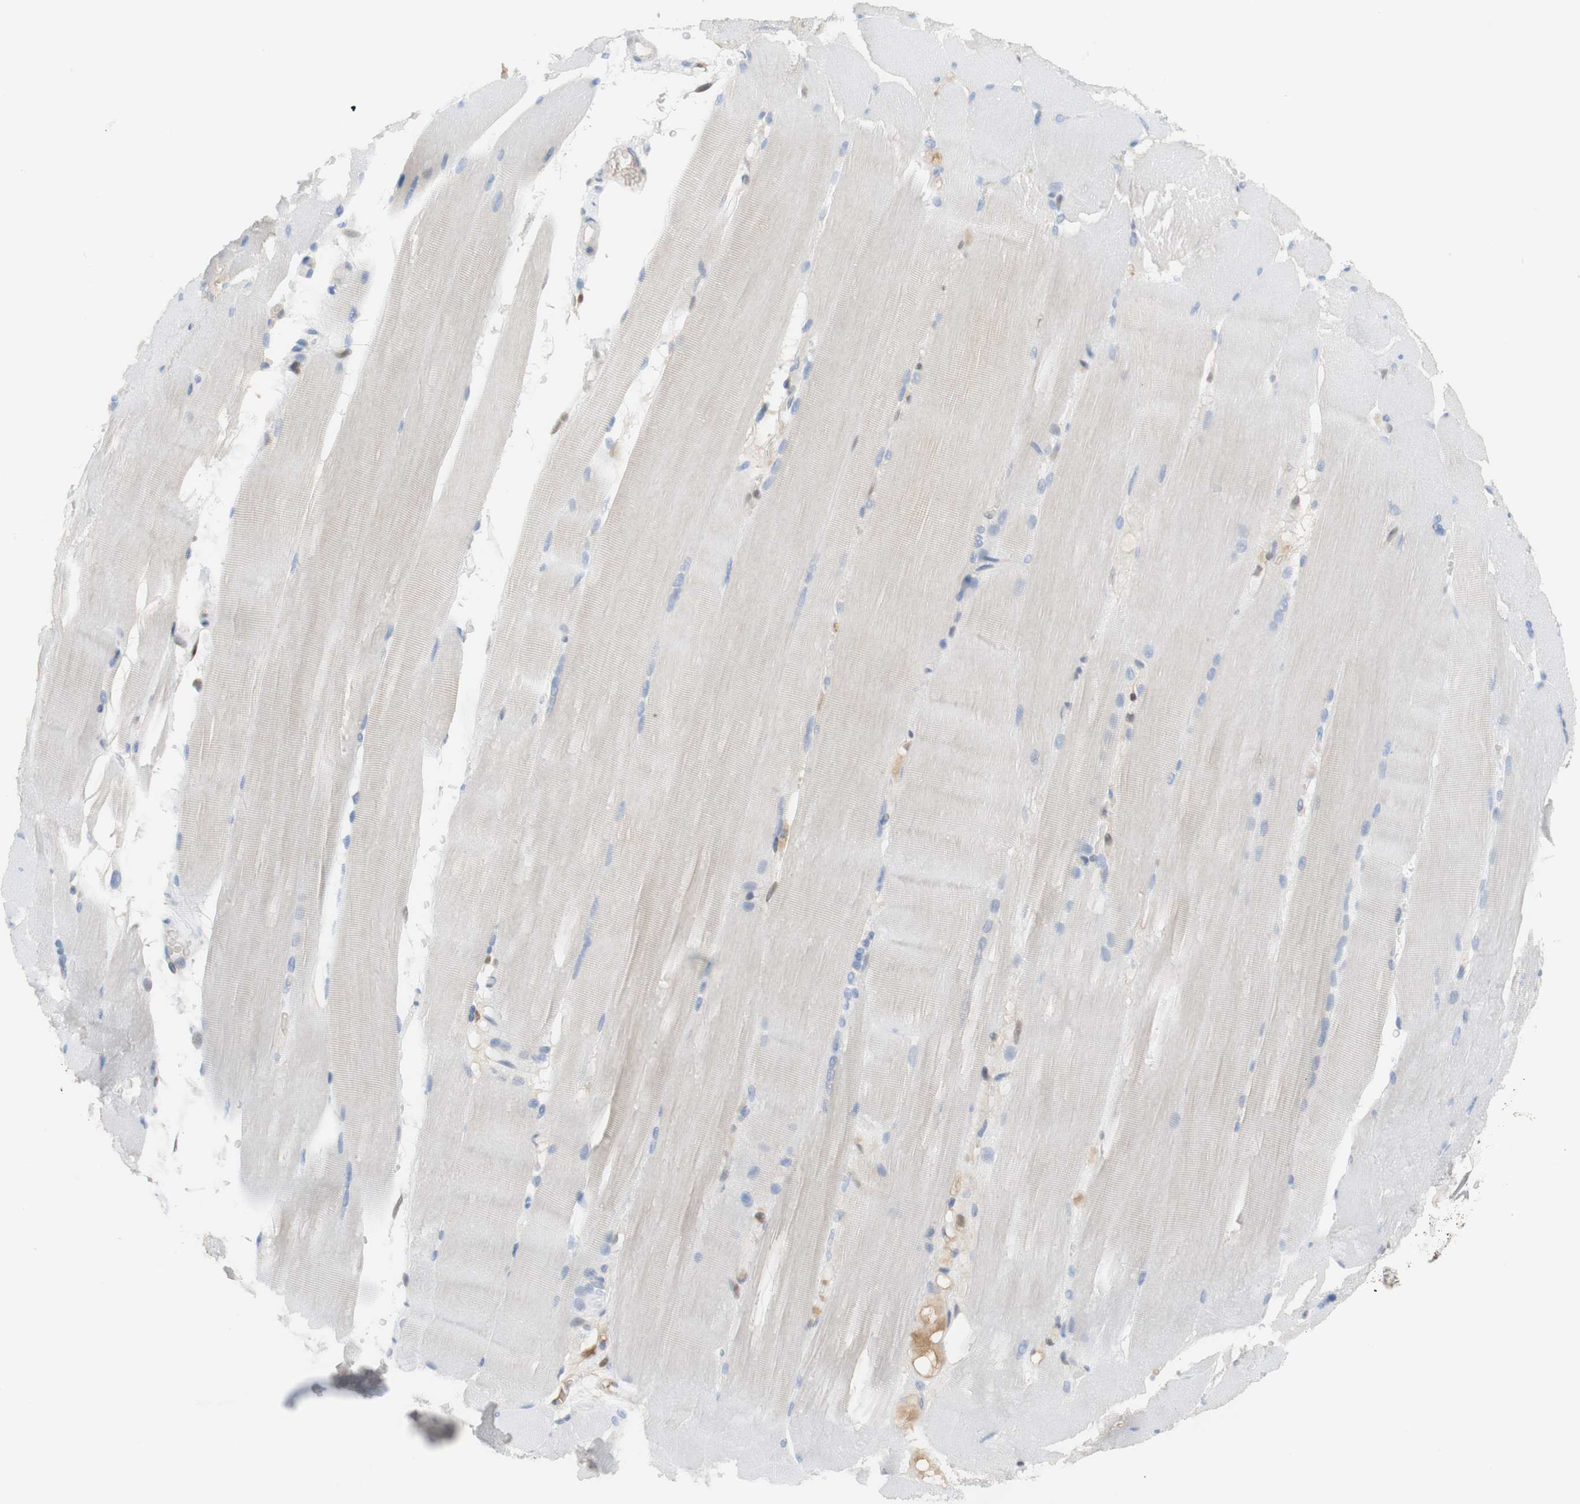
{"staining": {"intensity": "negative", "quantity": "none", "location": "none"}, "tissue": "skeletal muscle", "cell_type": "Myocytes", "image_type": "normal", "snomed": [{"axis": "morphology", "description": "Normal tissue, NOS"}, {"axis": "topography", "description": "Skin"}, {"axis": "topography", "description": "Skeletal muscle"}], "caption": "This is a image of IHC staining of benign skeletal muscle, which shows no positivity in myocytes. The staining is performed using DAB (3,3'-diaminobenzidine) brown chromogen with nuclei counter-stained in using hematoxylin.", "gene": "SELENBP1", "patient": {"sex": "male", "age": 83}}